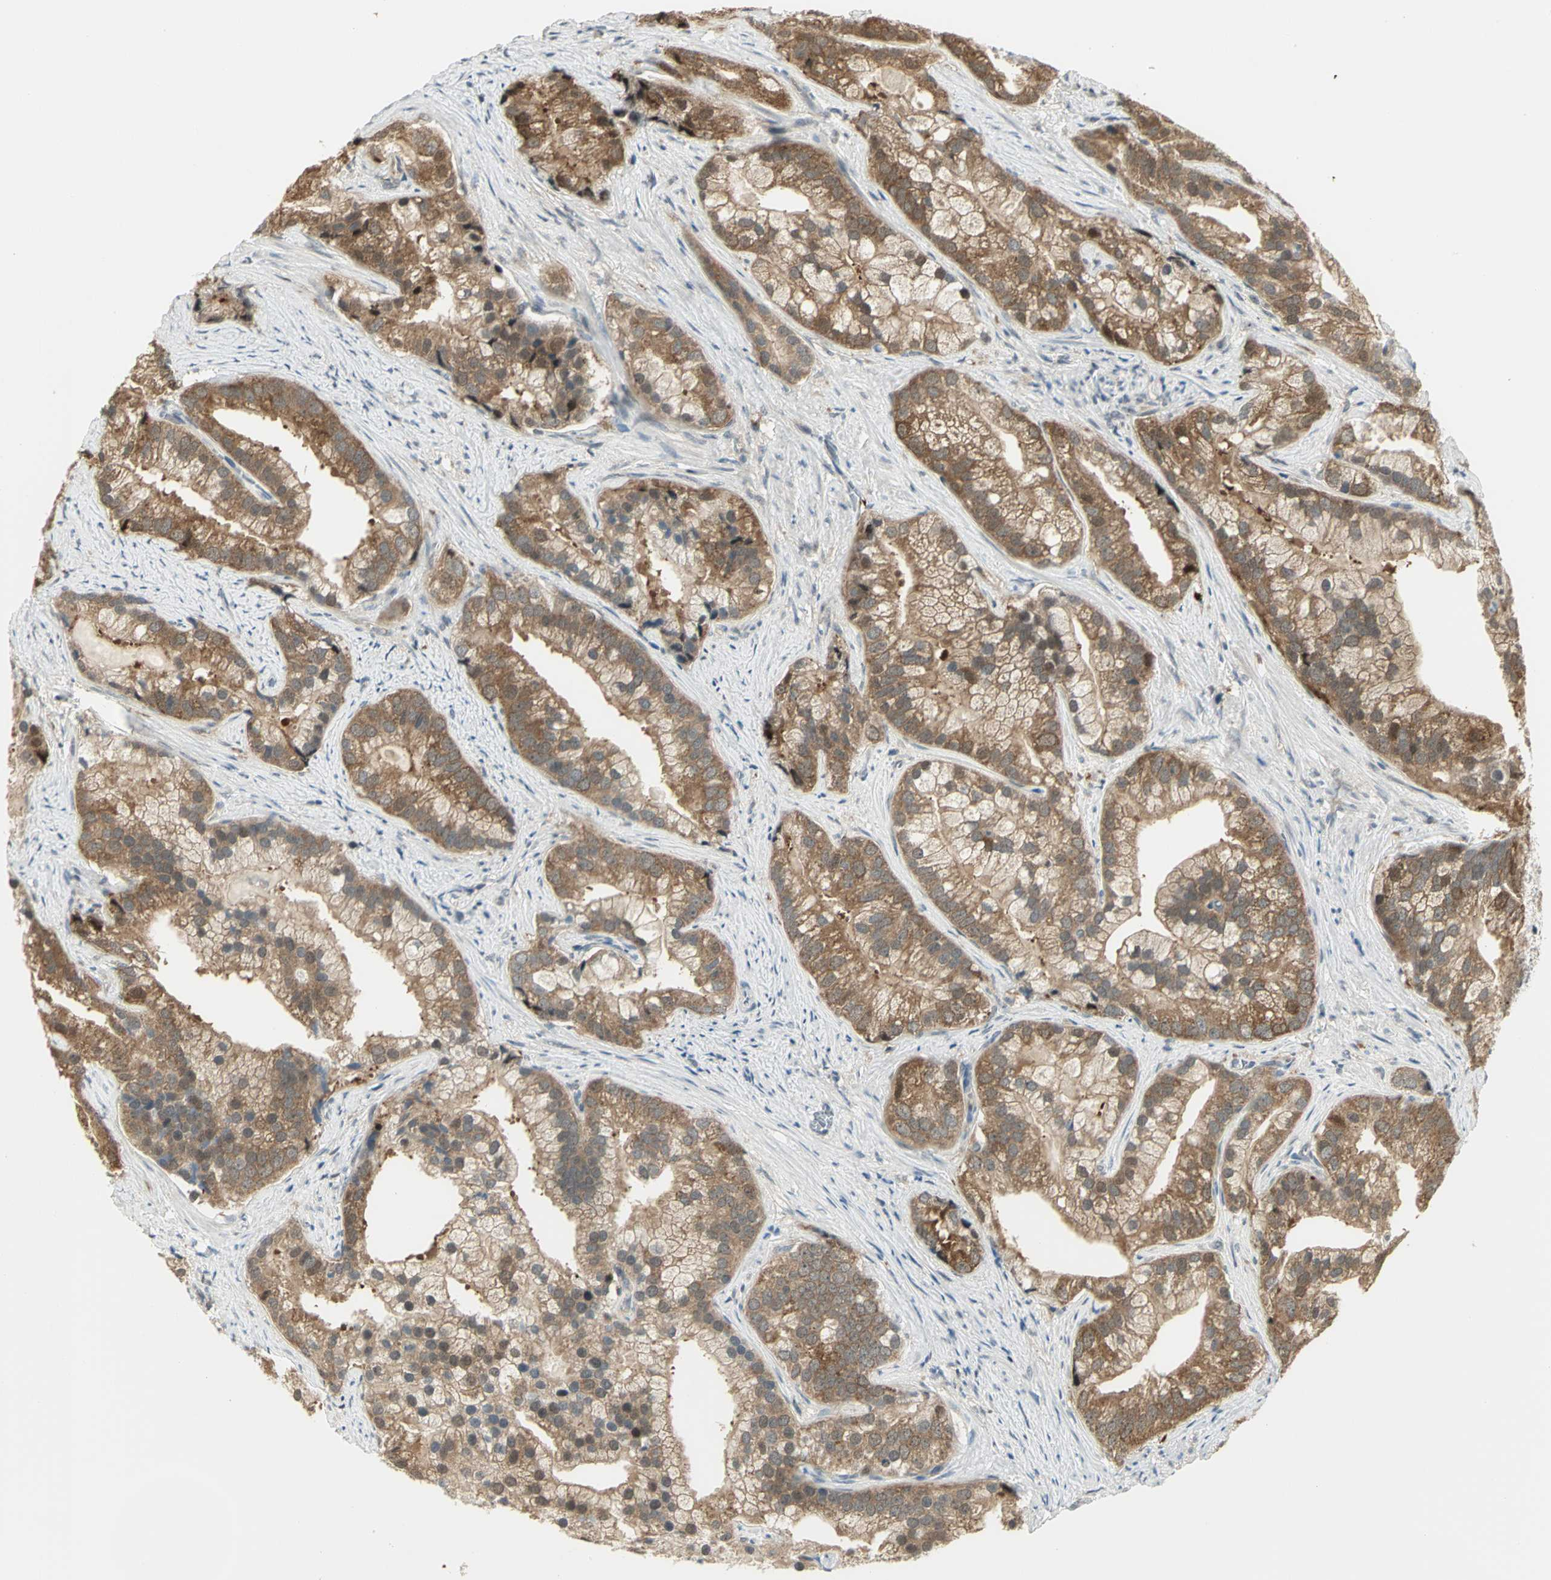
{"staining": {"intensity": "moderate", "quantity": ">75%", "location": "cytoplasmic/membranous"}, "tissue": "prostate cancer", "cell_type": "Tumor cells", "image_type": "cancer", "snomed": [{"axis": "morphology", "description": "Adenocarcinoma, Low grade"}, {"axis": "topography", "description": "Prostate"}], "caption": "Immunohistochemistry image of human prostate cancer stained for a protein (brown), which shows medium levels of moderate cytoplasmic/membranous staining in approximately >75% of tumor cells.", "gene": "PSMC4", "patient": {"sex": "male", "age": 71}}